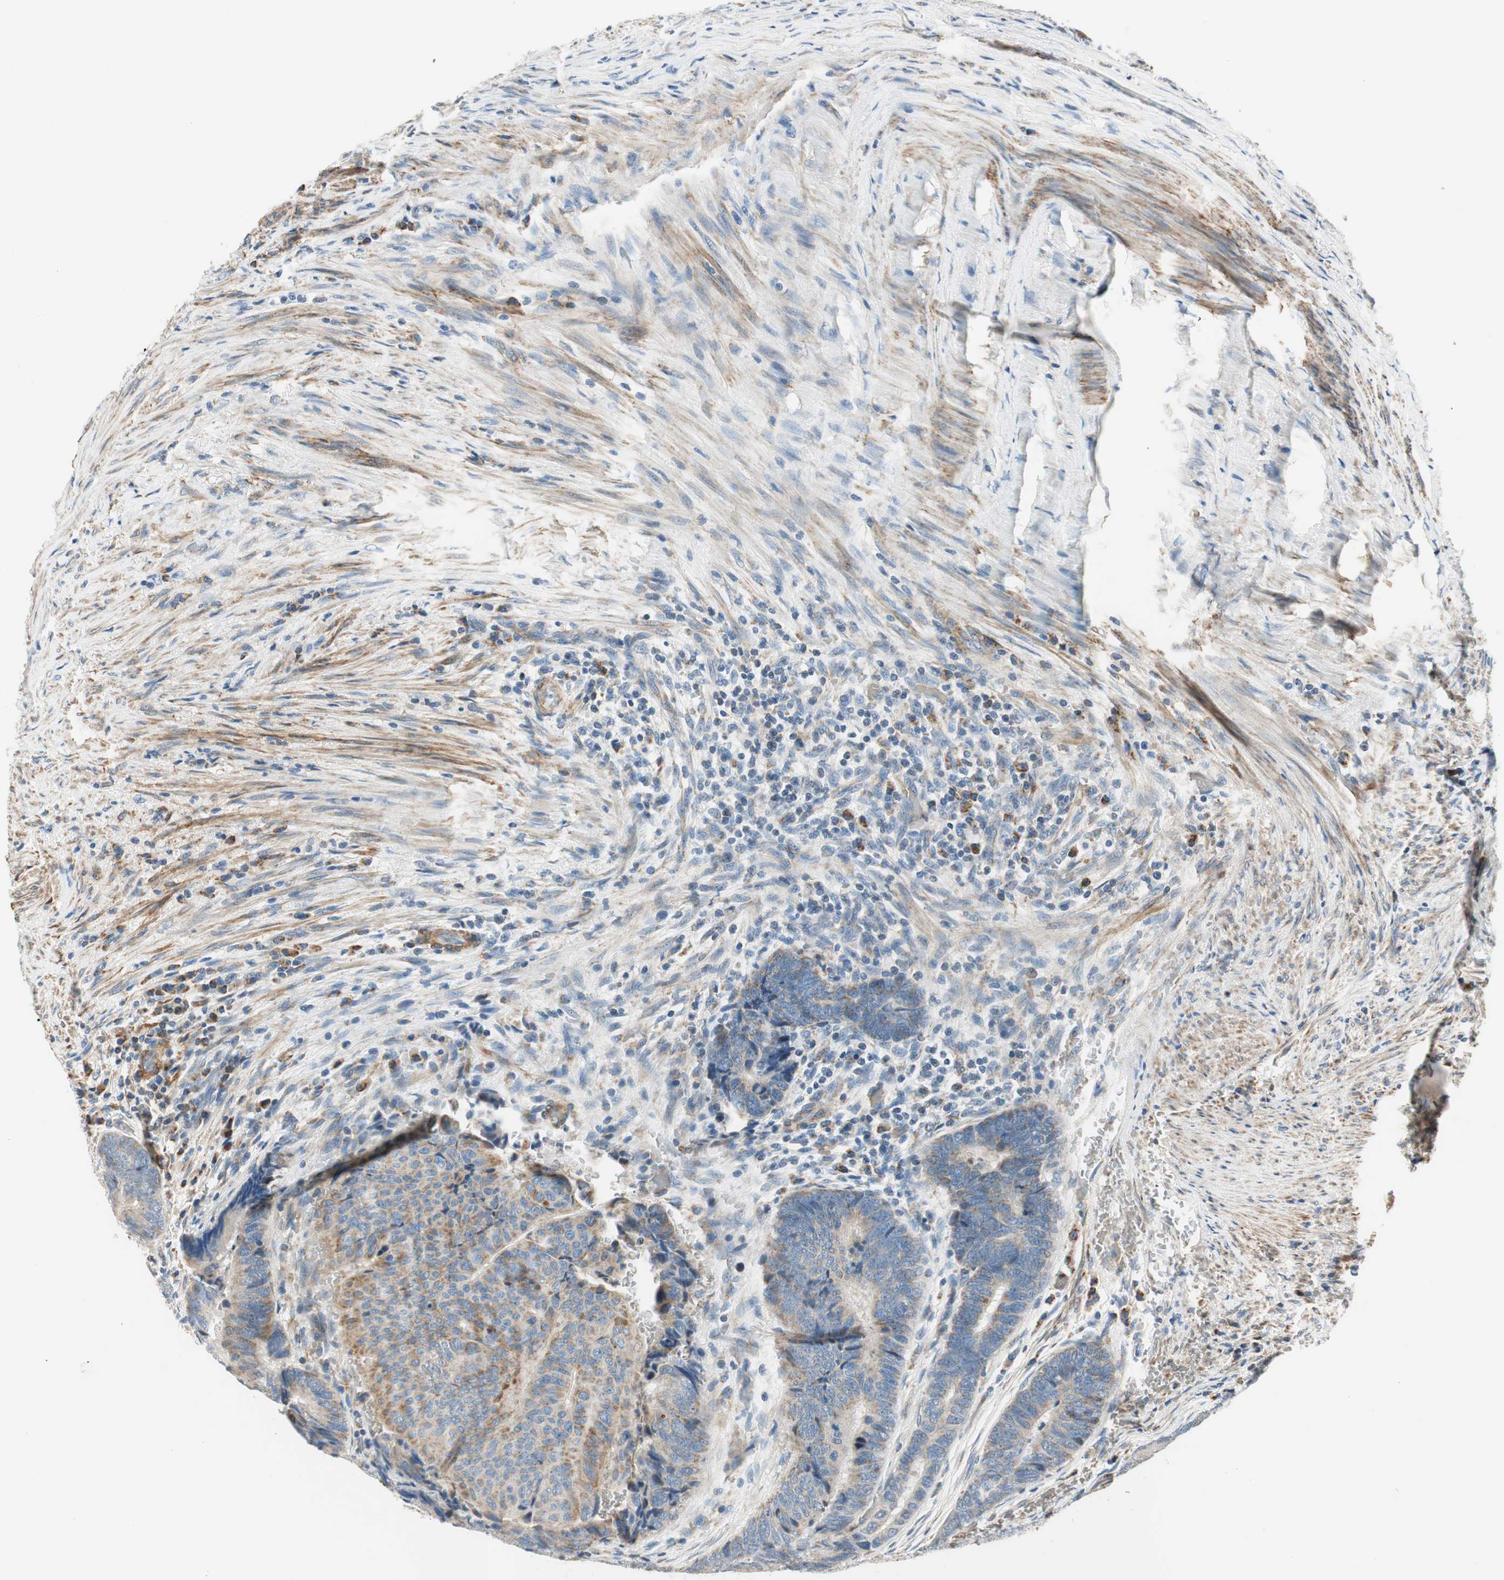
{"staining": {"intensity": "weak", "quantity": ">75%", "location": "cytoplasmic/membranous"}, "tissue": "colorectal cancer", "cell_type": "Tumor cells", "image_type": "cancer", "snomed": [{"axis": "morphology", "description": "Normal tissue, NOS"}, {"axis": "morphology", "description": "Adenocarcinoma, NOS"}, {"axis": "topography", "description": "Rectum"}, {"axis": "topography", "description": "Peripheral nerve tissue"}], "caption": "Immunohistochemistry (IHC) (DAB) staining of colorectal adenocarcinoma displays weak cytoplasmic/membranous protein expression in approximately >75% of tumor cells.", "gene": "RORB", "patient": {"sex": "male", "age": 92}}